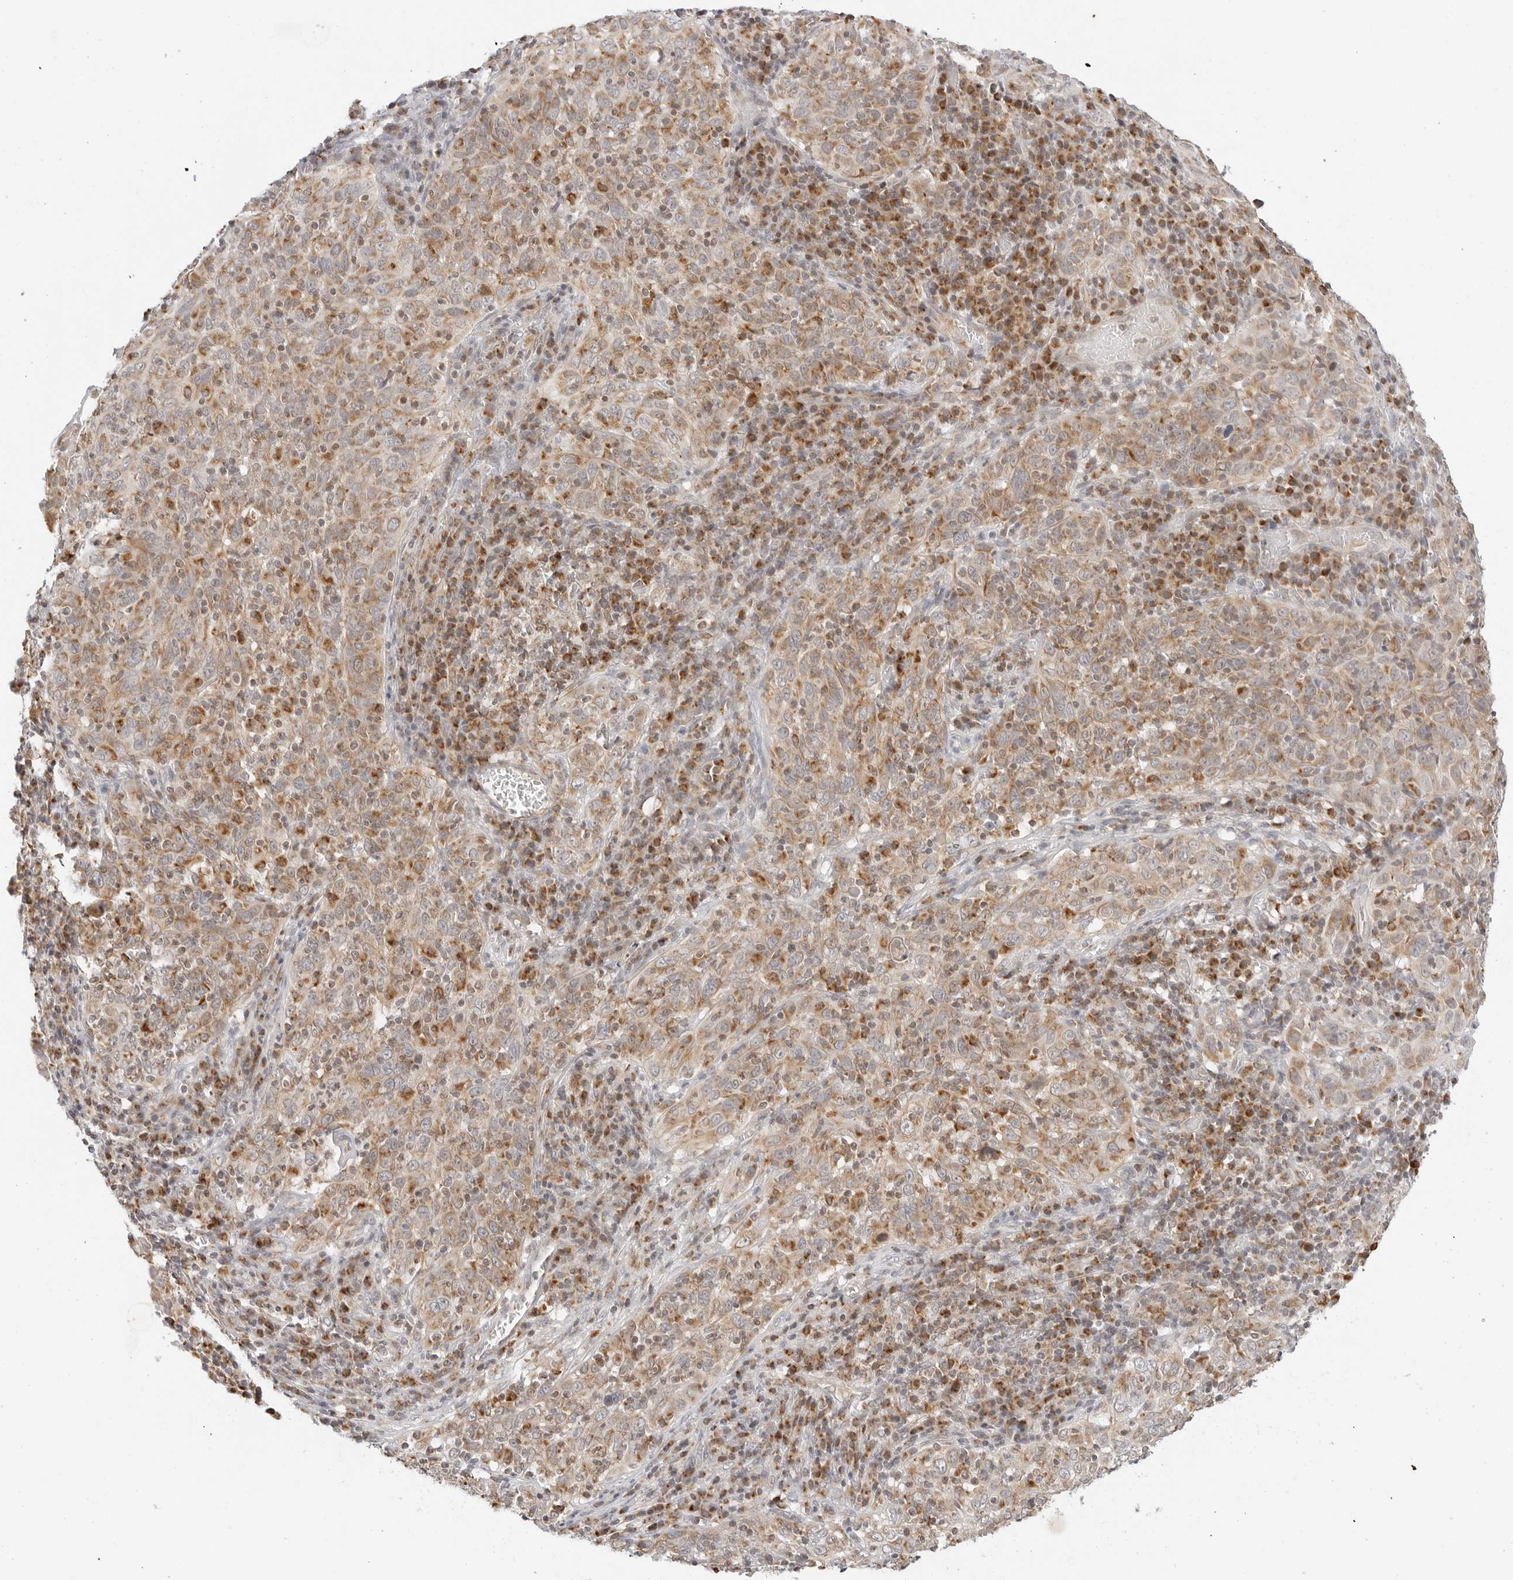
{"staining": {"intensity": "weak", "quantity": ">75%", "location": "cytoplasmic/membranous"}, "tissue": "cervical cancer", "cell_type": "Tumor cells", "image_type": "cancer", "snomed": [{"axis": "morphology", "description": "Squamous cell carcinoma, NOS"}, {"axis": "topography", "description": "Cervix"}], "caption": "Squamous cell carcinoma (cervical) was stained to show a protein in brown. There is low levels of weak cytoplasmic/membranous staining in approximately >75% of tumor cells.", "gene": "DYRK4", "patient": {"sex": "female", "age": 46}}